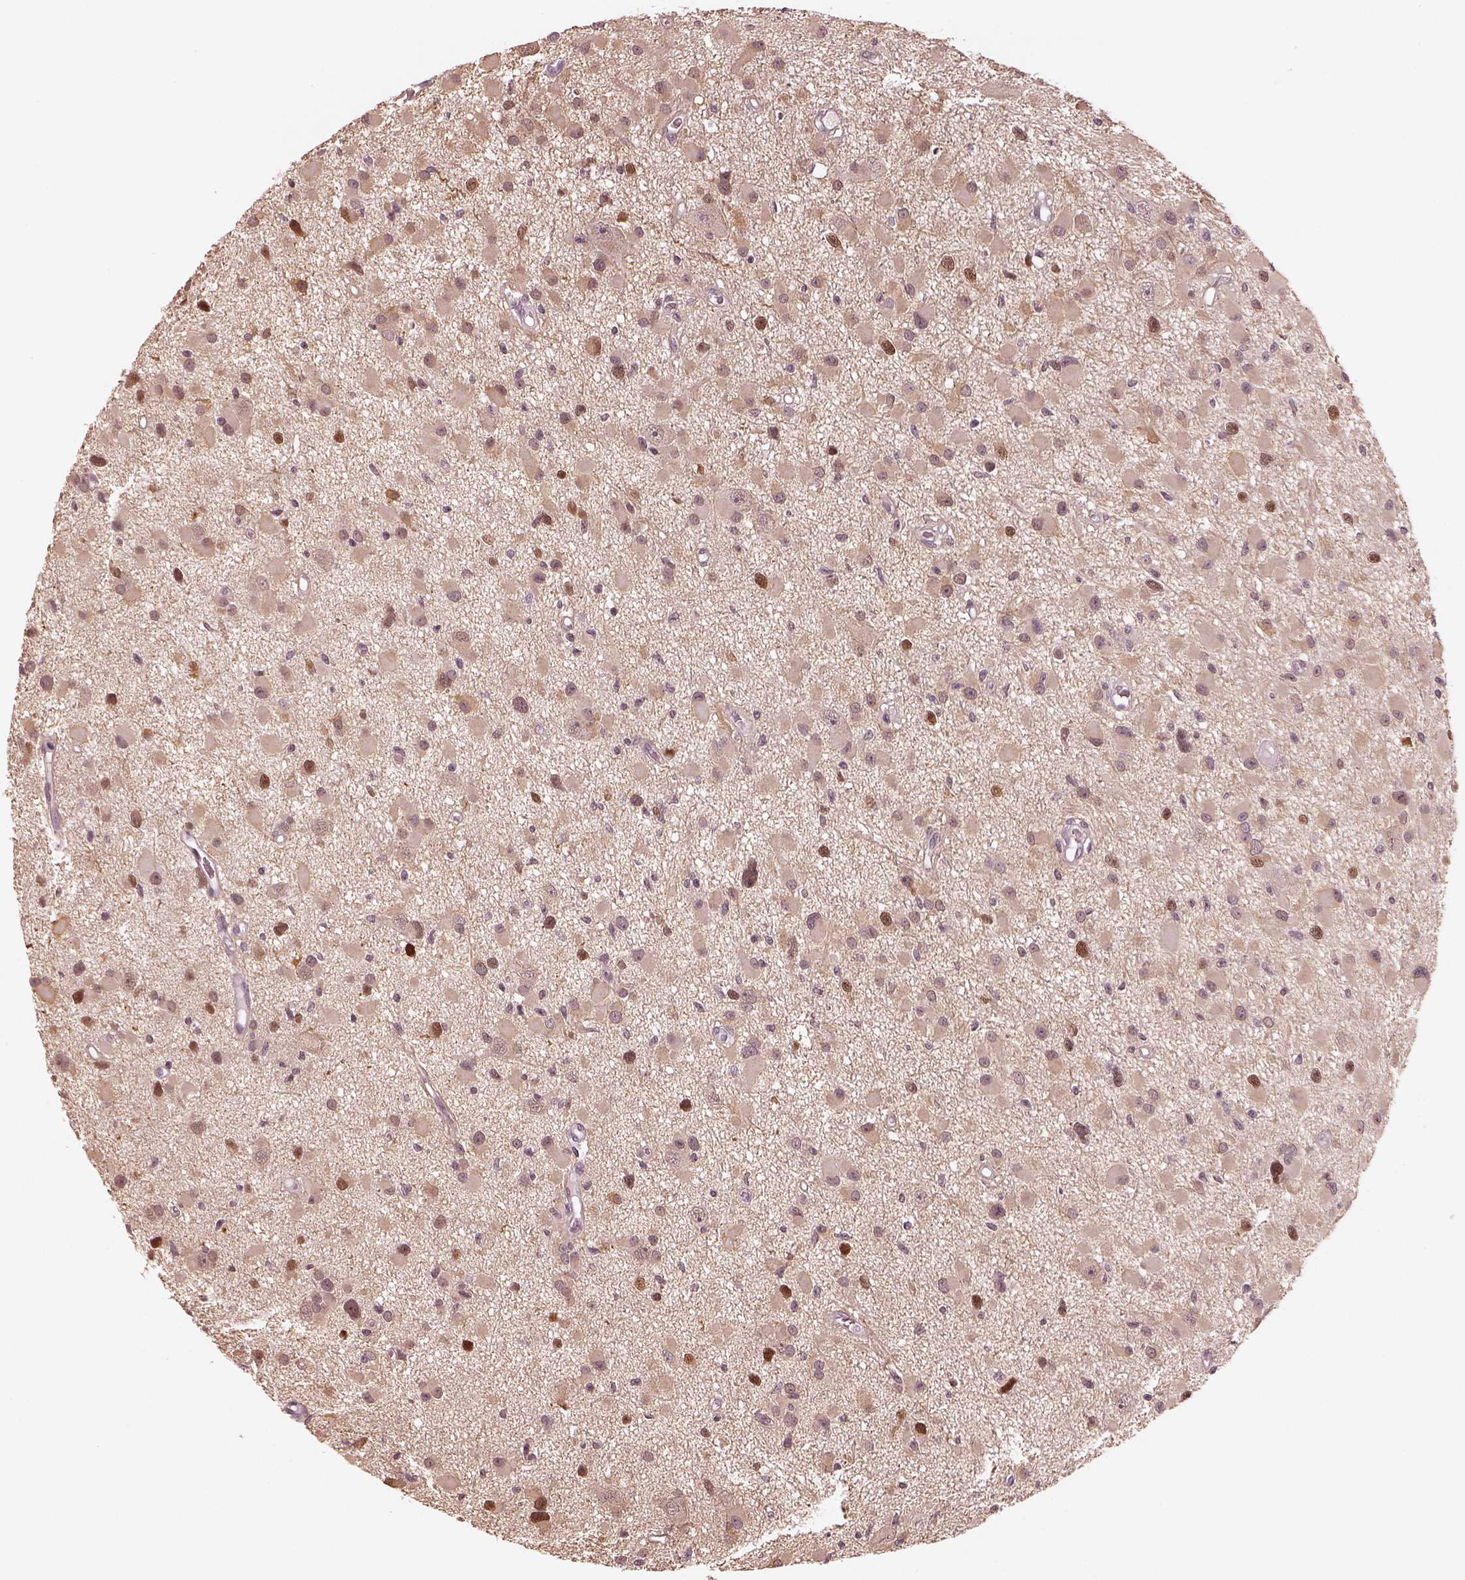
{"staining": {"intensity": "moderate", "quantity": "<25%", "location": "cytoplasmic/membranous,nuclear"}, "tissue": "glioma", "cell_type": "Tumor cells", "image_type": "cancer", "snomed": [{"axis": "morphology", "description": "Glioma, malignant, High grade"}, {"axis": "topography", "description": "Brain"}], "caption": "Glioma stained with immunohistochemistry (IHC) displays moderate cytoplasmic/membranous and nuclear expression in approximately <25% of tumor cells.", "gene": "EGR4", "patient": {"sex": "male", "age": 54}}